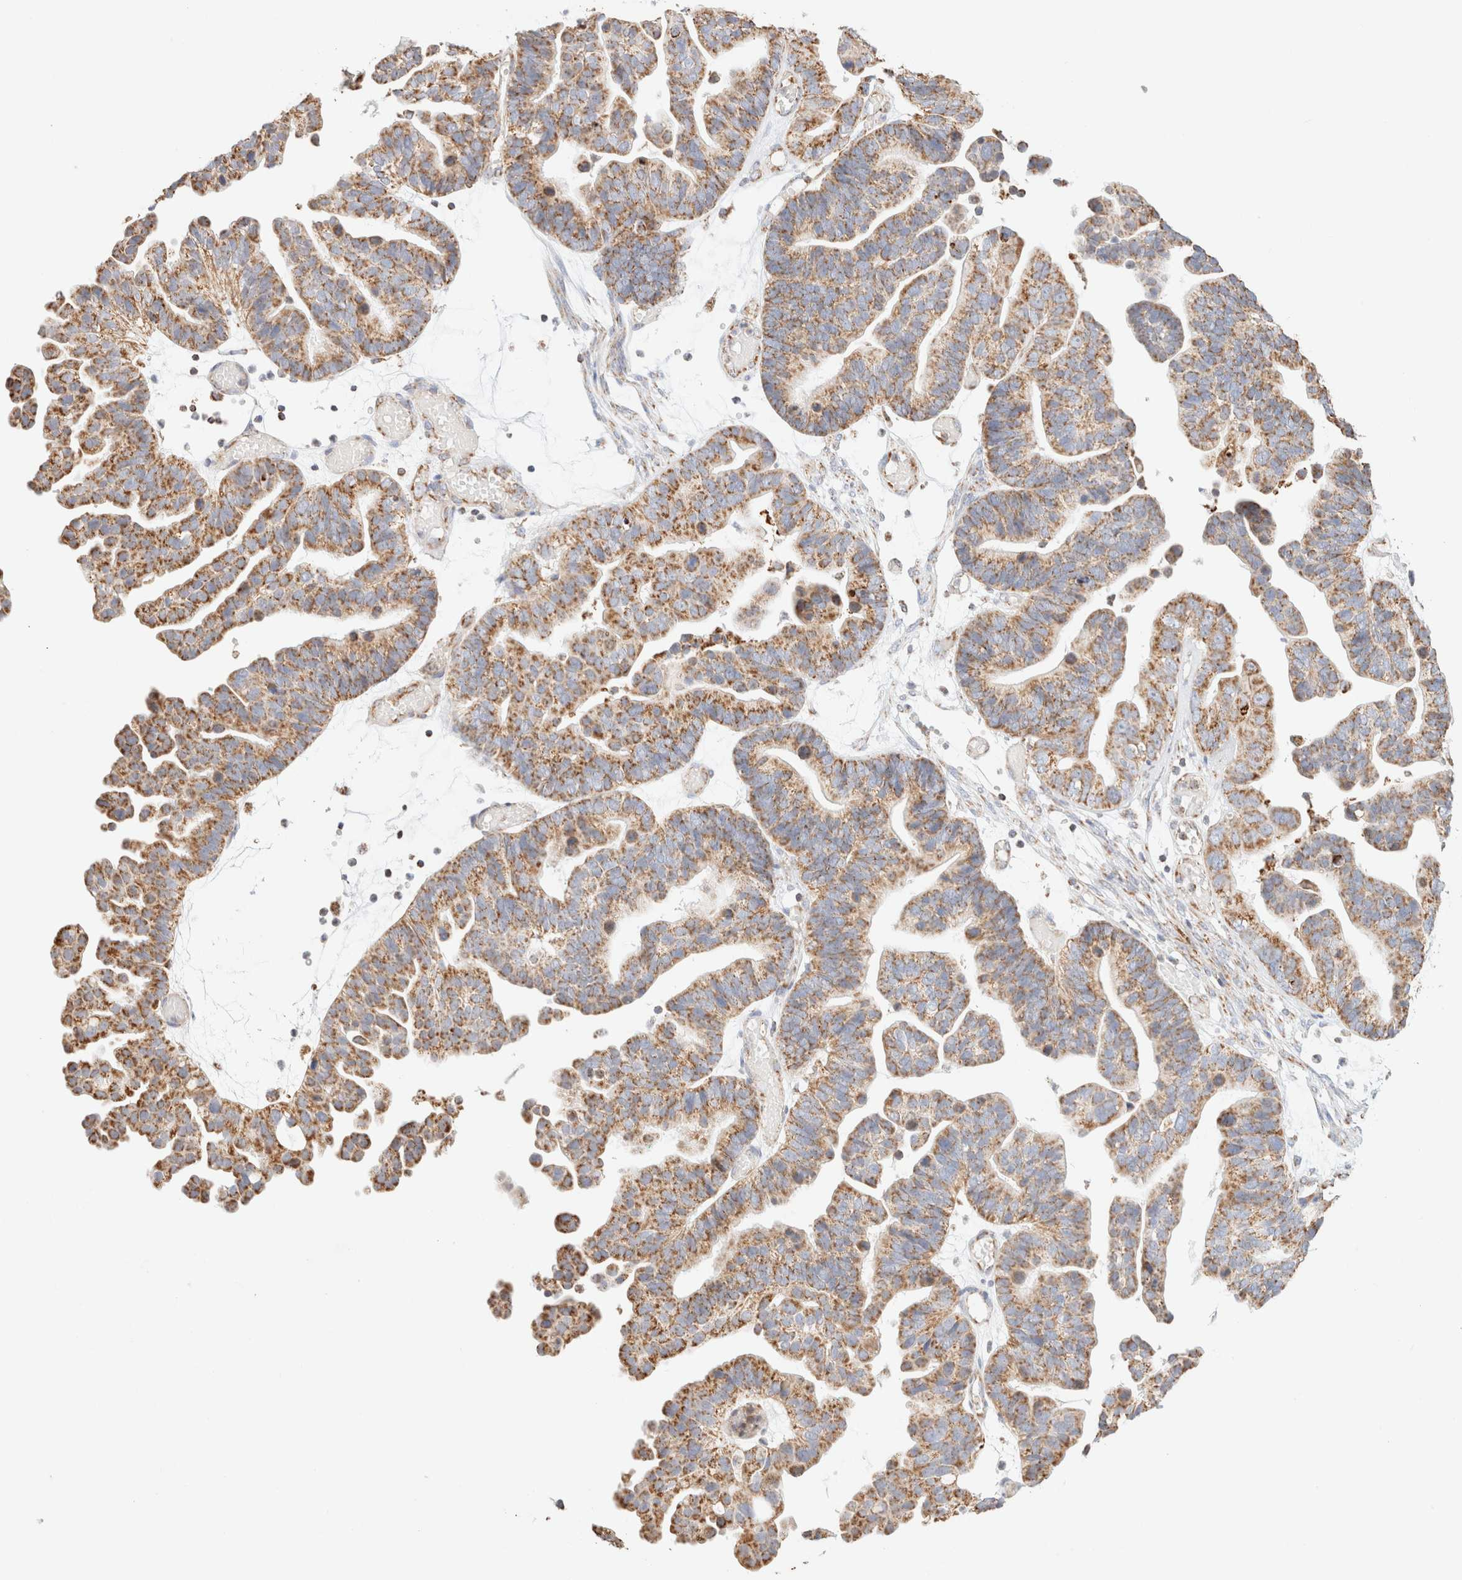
{"staining": {"intensity": "moderate", "quantity": ">75%", "location": "cytoplasmic/membranous"}, "tissue": "ovarian cancer", "cell_type": "Tumor cells", "image_type": "cancer", "snomed": [{"axis": "morphology", "description": "Cystadenocarcinoma, serous, NOS"}, {"axis": "topography", "description": "Ovary"}], "caption": "This micrograph displays serous cystadenocarcinoma (ovarian) stained with immunohistochemistry (IHC) to label a protein in brown. The cytoplasmic/membranous of tumor cells show moderate positivity for the protein. Nuclei are counter-stained blue.", "gene": "PHB2", "patient": {"sex": "female", "age": 56}}